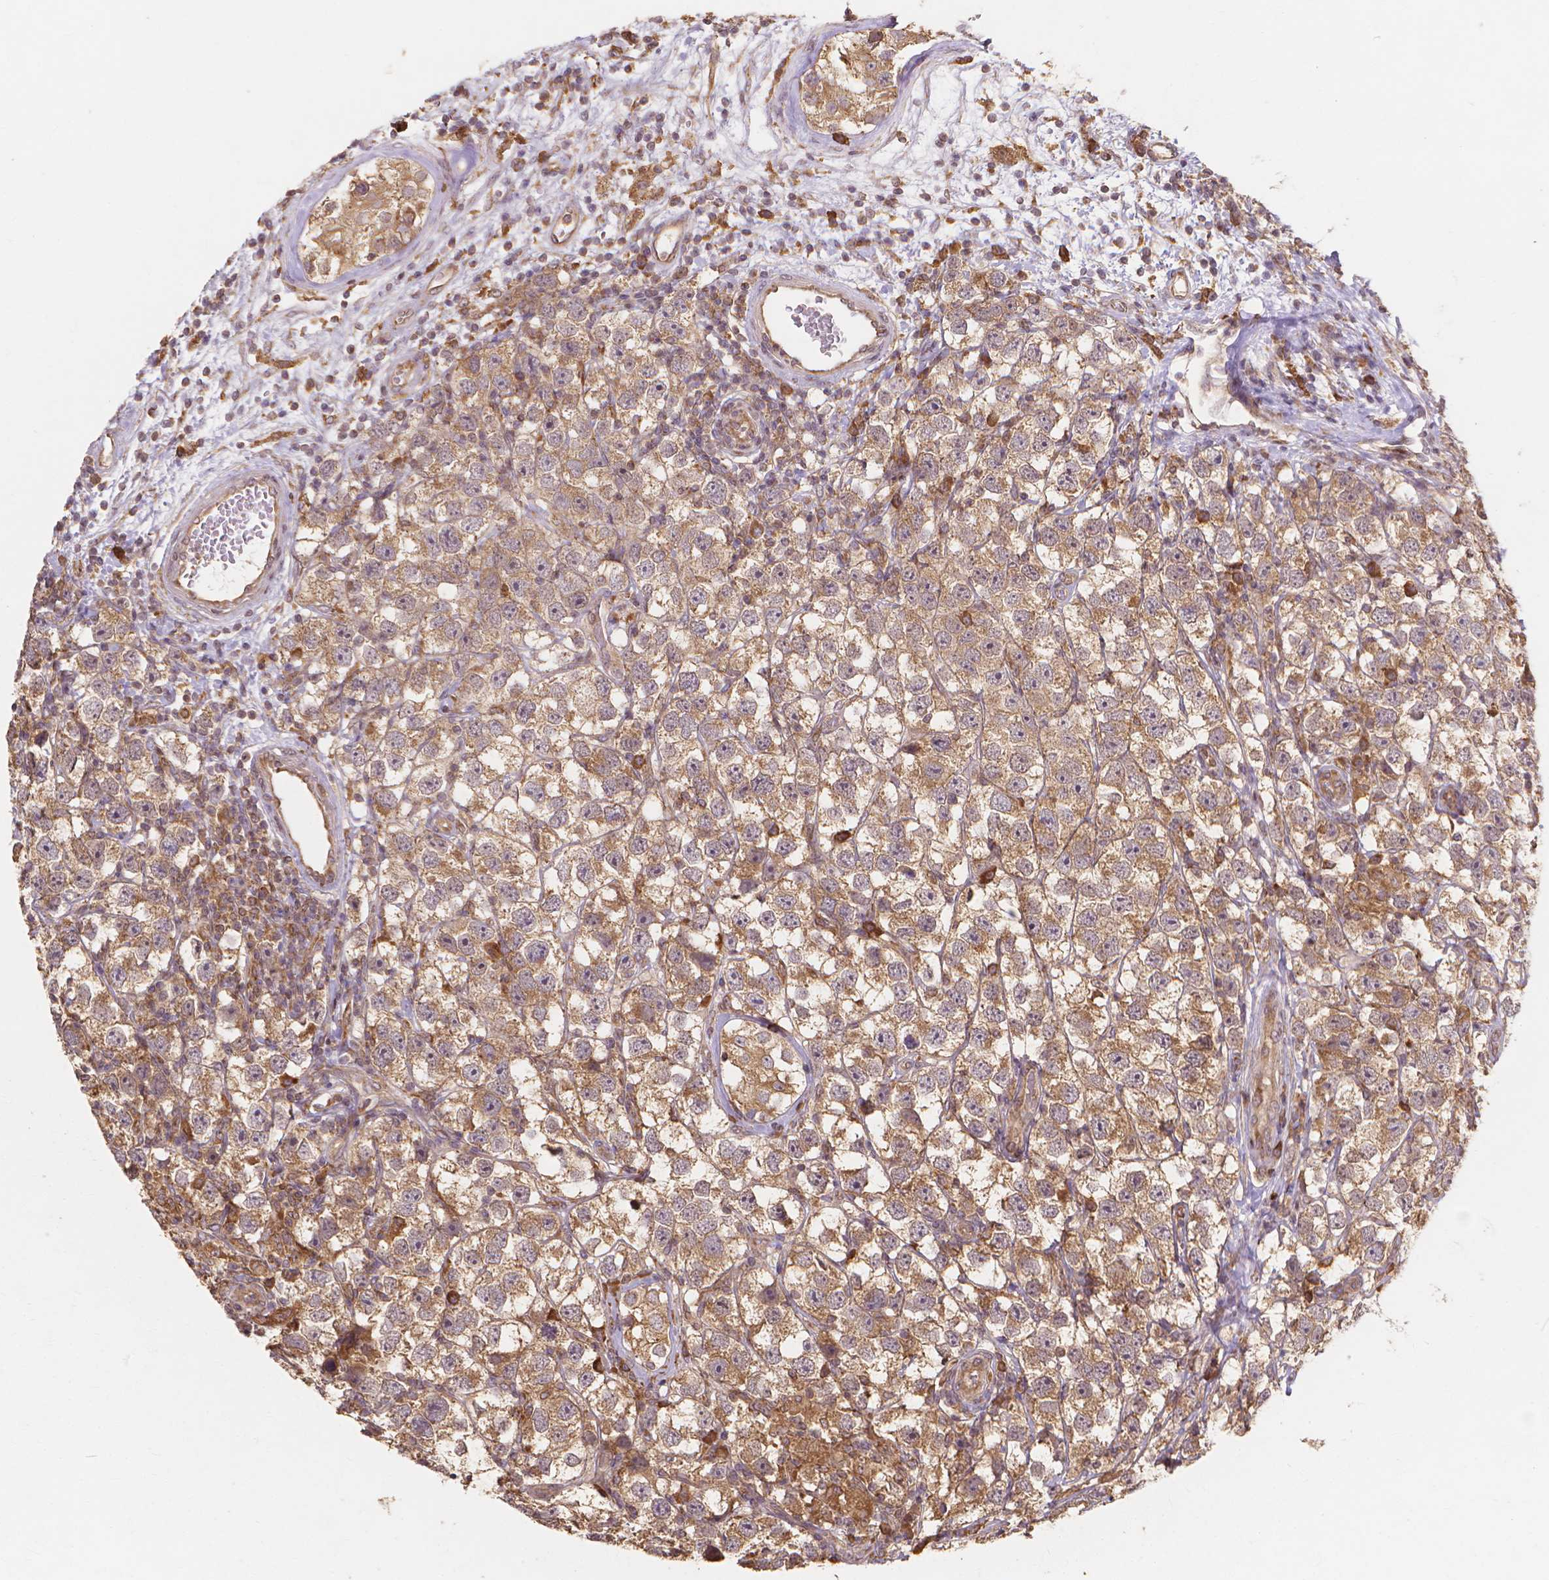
{"staining": {"intensity": "moderate", "quantity": ">75%", "location": "cytoplasmic/membranous"}, "tissue": "testis cancer", "cell_type": "Tumor cells", "image_type": "cancer", "snomed": [{"axis": "morphology", "description": "Seminoma, NOS"}, {"axis": "topography", "description": "Testis"}], "caption": "Tumor cells show medium levels of moderate cytoplasmic/membranous positivity in approximately >75% of cells in human testis cancer.", "gene": "TAB2", "patient": {"sex": "male", "age": 26}}